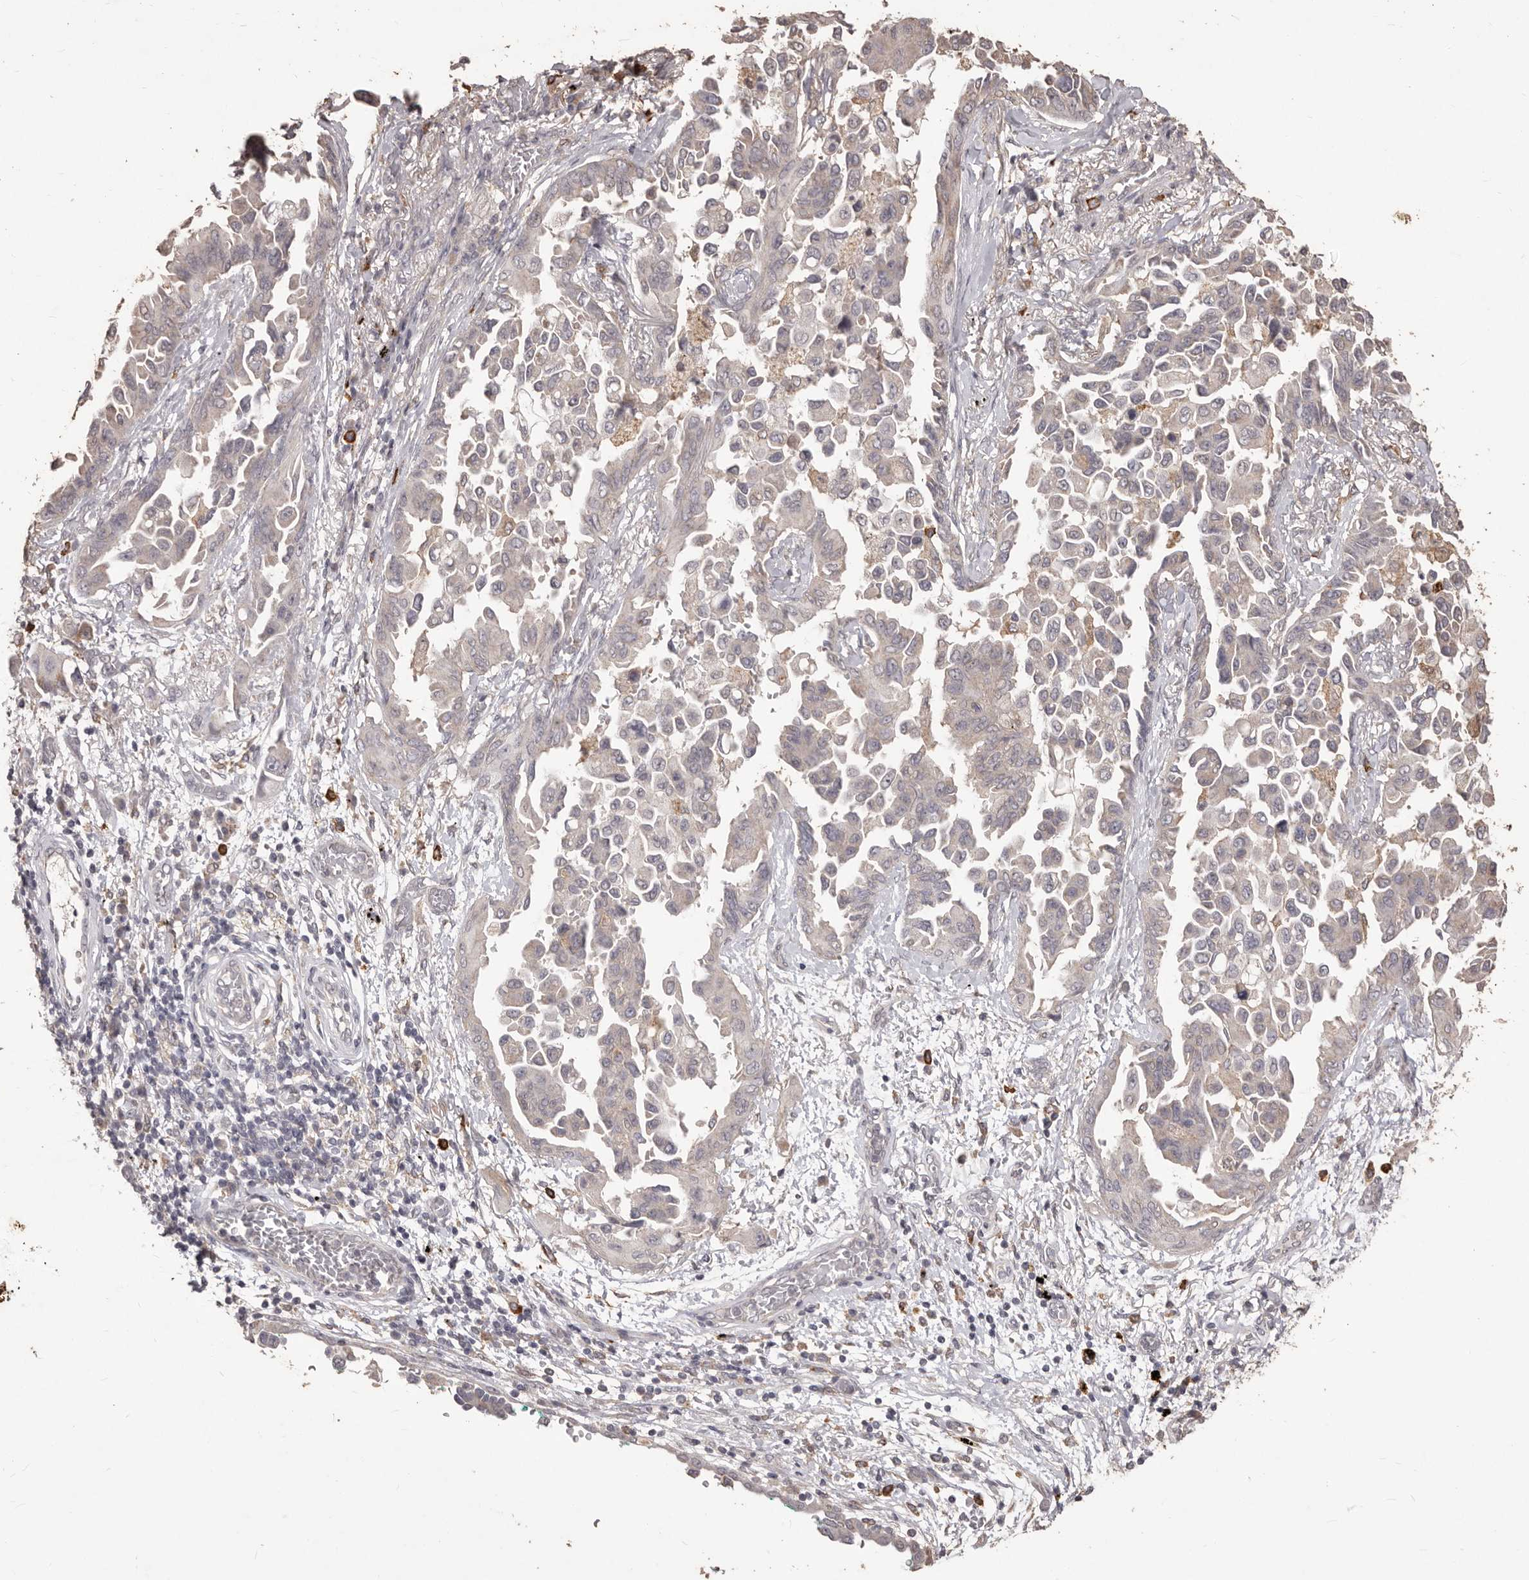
{"staining": {"intensity": "negative", "quantity": "none", "location": "none"}, "tissue": "lung cancer", "cell_type": "Tumor cells", "image_type": "cancer", "snomed": [{"axis": "morphology", "description": "Adenocarcinoma, NOS"}, {"axis": "topography", "description": "Lung"}], "caption": "Histopathology image shows no protein expression in tumor cells of lung cancer tissue. Brightfield microscopy of IHC stained with DAB (brown) and hematoxylin (blue), captured at high magnification.", "gene": "PRSS27", "patient": {"sex": "female", "age": 67}}